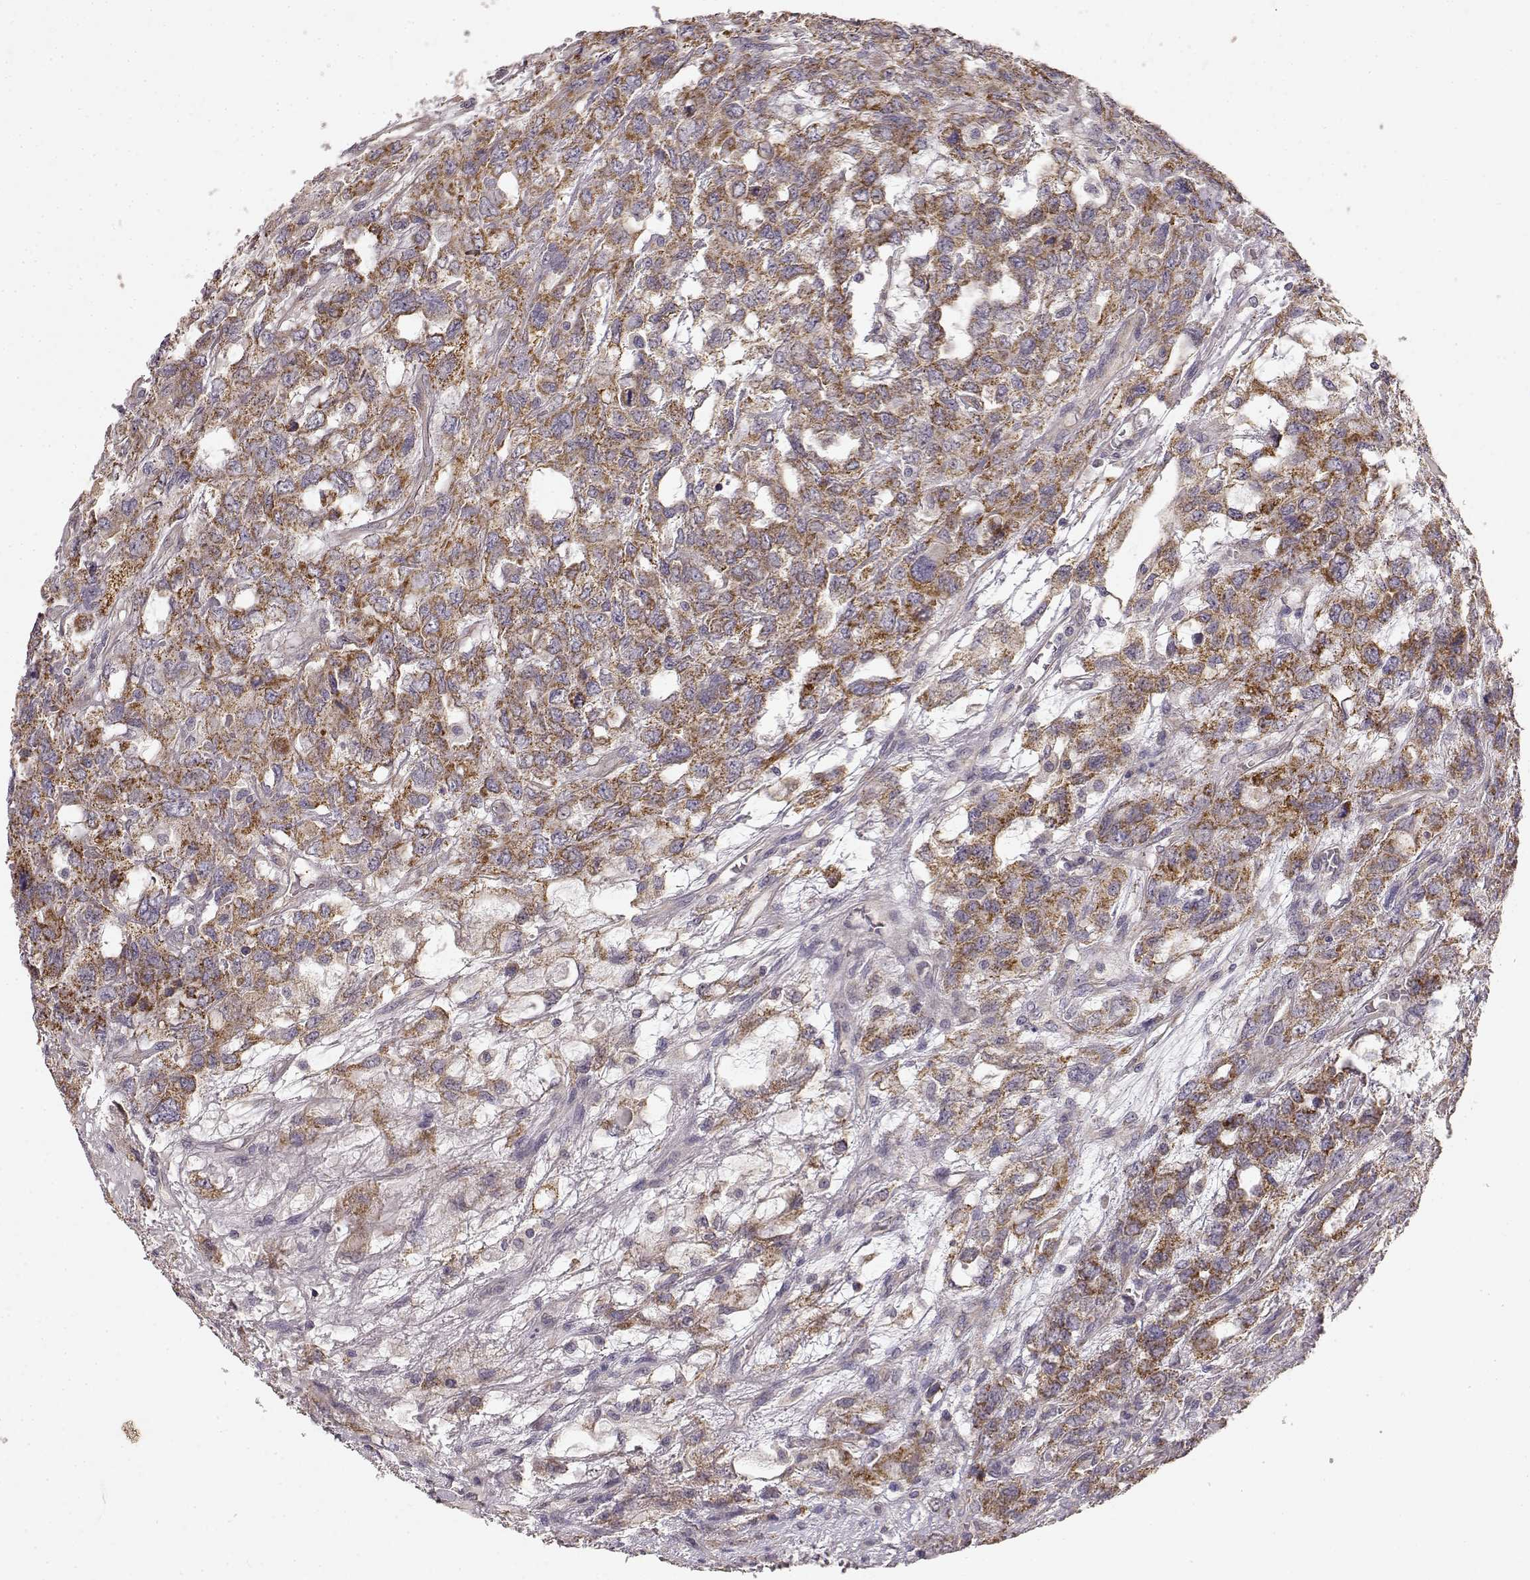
{"staining": {"intensity": "strong", "quantity": ">75%", "location": "cytoplasmic/membranous"}, "tissue": "testis cancer", "cell_type": "Tumor cells", "image_type": "cancer", "snomed": [{"axis": "morphology", "description": "Seminoma, NOS"}, {"axis": "topography", "description": "Testis"}], "caption": "Immunohistochemistry (IHC) micrograph of testis cancer stained for a protein (brown), which displays high levels of strong cytoplasmic/membranous positivity in about >75% of tumor cells.", "gene": "ERBB3", "patient": {"sex": "male", "age": 52}}